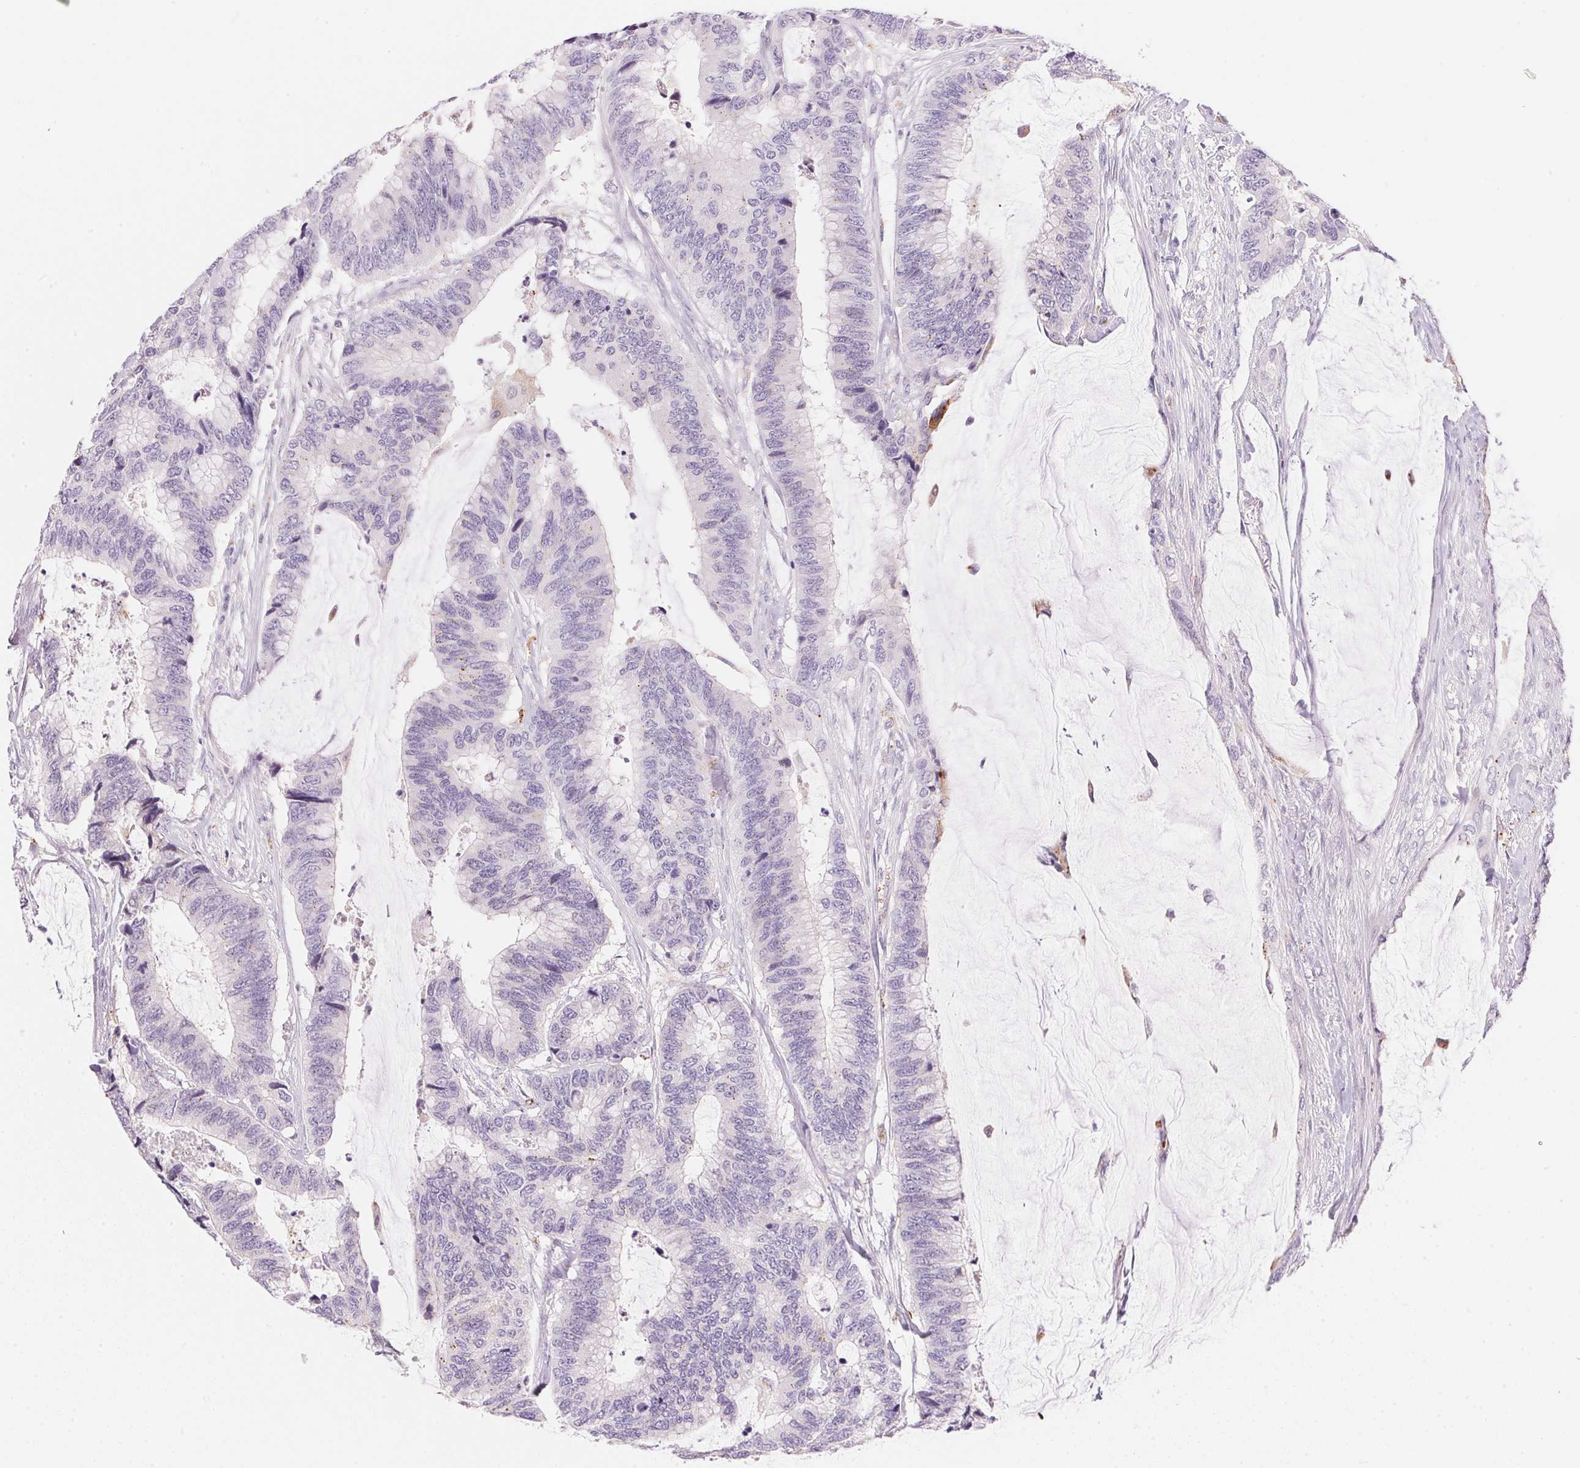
{"staining": {"intensity": "negative", "quantity": "none", "location": "none"}, "tissue": "colorectal cancer", "cell_type": "Tumor cells", "image_type": "cancer", "snomed": [{"axis": "morphology", "description": "Adenocarcinoma, NOS"}, {"axis": "topography", "description": "Rectum"}], "caption": "High magnification brightfield microscopy of colorectal adenocarcinoma stained with DAB (3,3'-diaminobenzidine) (brown) and counterstained with hematoxylin (blue): tumor cells show no significant expression. Brightfield microscopy of immunohistochemistry (IHC) stained with DAB (3,3'-diaminobenzidine) (brown) and hematoxylin (blue), captured at high magnification.", "gene": "TEKT1", "patient": {"sex": "female", "age": 59}}